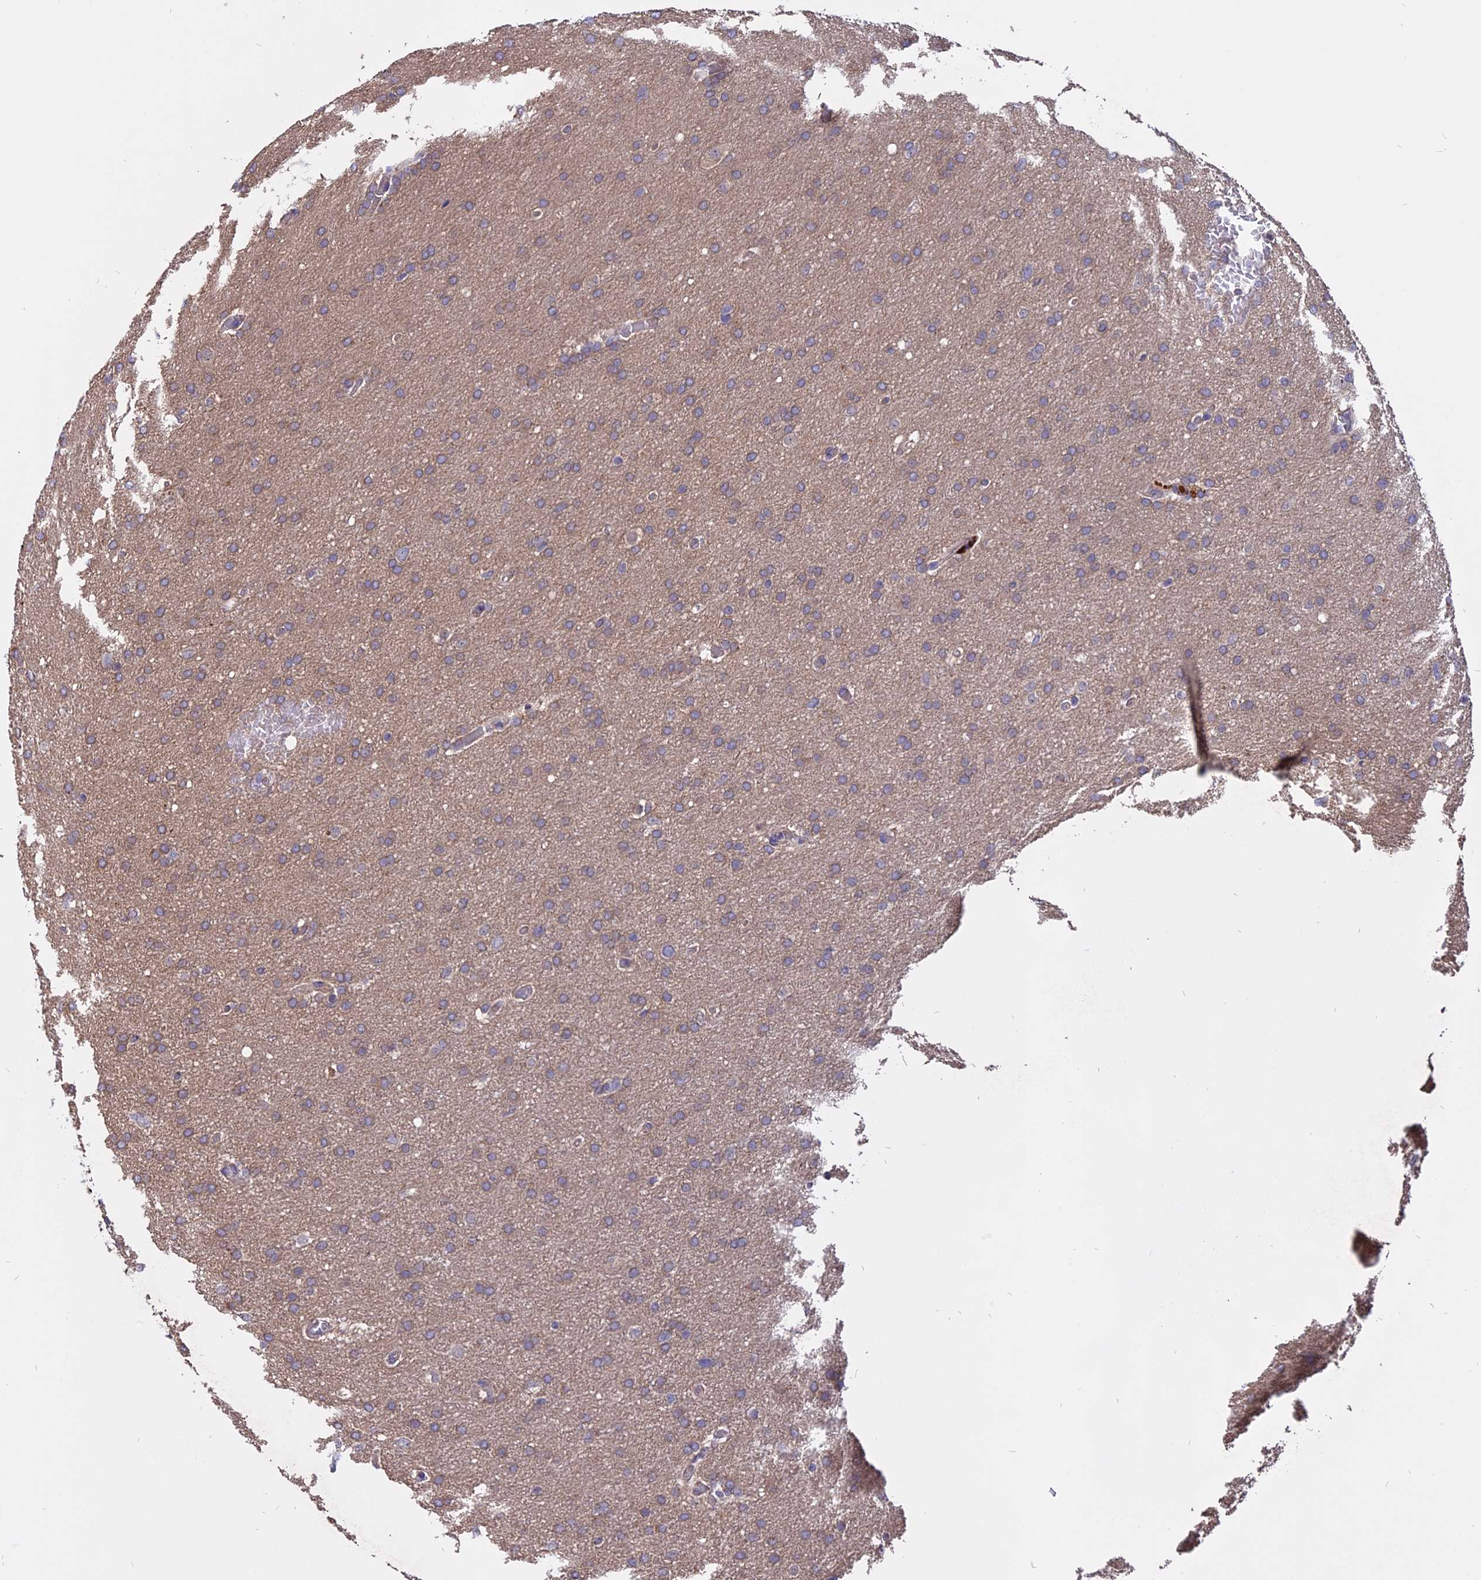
{"staining": {"intensity": "weak", "quantity": ">75%", "location": "cytoplasmic/membranous"}, "tissue": "glioma", "cell_type": "Tumor cells", "image_type": "cancer", "snomed": [{"axis": "morphology", "description": "Glioma, malignant, High grade"}, {"axis": "topography", "description": "Cerebral cortex"}], "caption": "DAB (3,3'-diaminobenzidine) immunohistochemical staining of malignant glioma (high-grade) demonstrates weak cytoplasmic/membranous protein staining in approximately >75% of tumor cells.", "gene": "CARMIL2", "patient": {"sex": "female", "age": 36}}